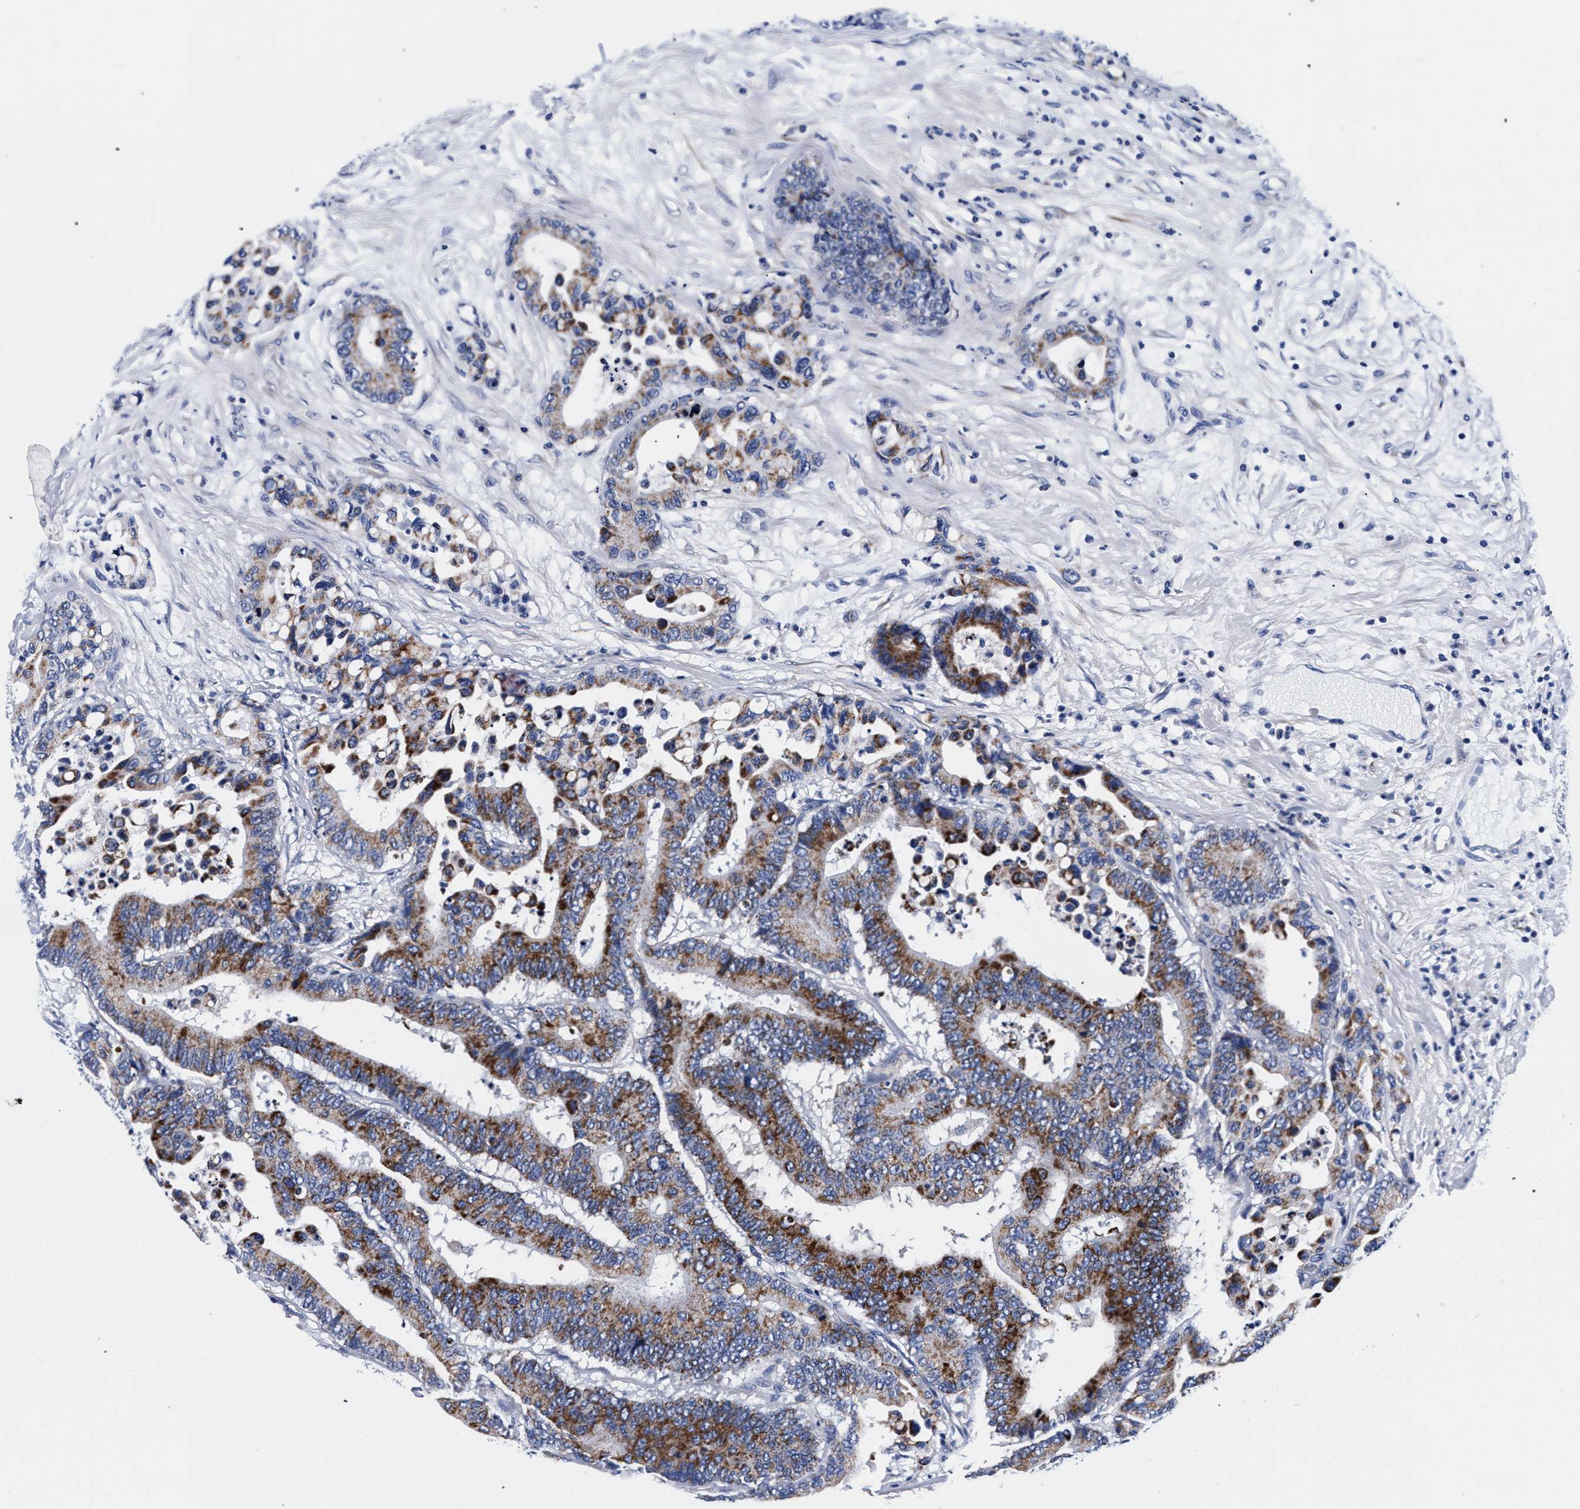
{"staining": {"intensity": "strong", "quantity": ">75%", "location": "cytoplasmic/membranous"}, "tissue": "colorectal cancer", "cell_type": "Tumor cells", "image_type": "cancer", "snomed": [{"axis": "morphology", "description": "Normal tissue, NOS"}, {"axis": "morphology", "description": "Adenocarcinoma, NOS"}, {"axis": "topography", "description": "Colon"}], "caption": "An IHC image of neoplastic tissue is shown. Protein staining in brown highlights strong cytoplasmic/membranous positivity in colorectal adenocarcinoma within tumor cells. (brown staining indicates protein expression, while blue staining denotes nuclei).", "gene": "RAB3B", "patient": {"sex": "male", "age": 82}}